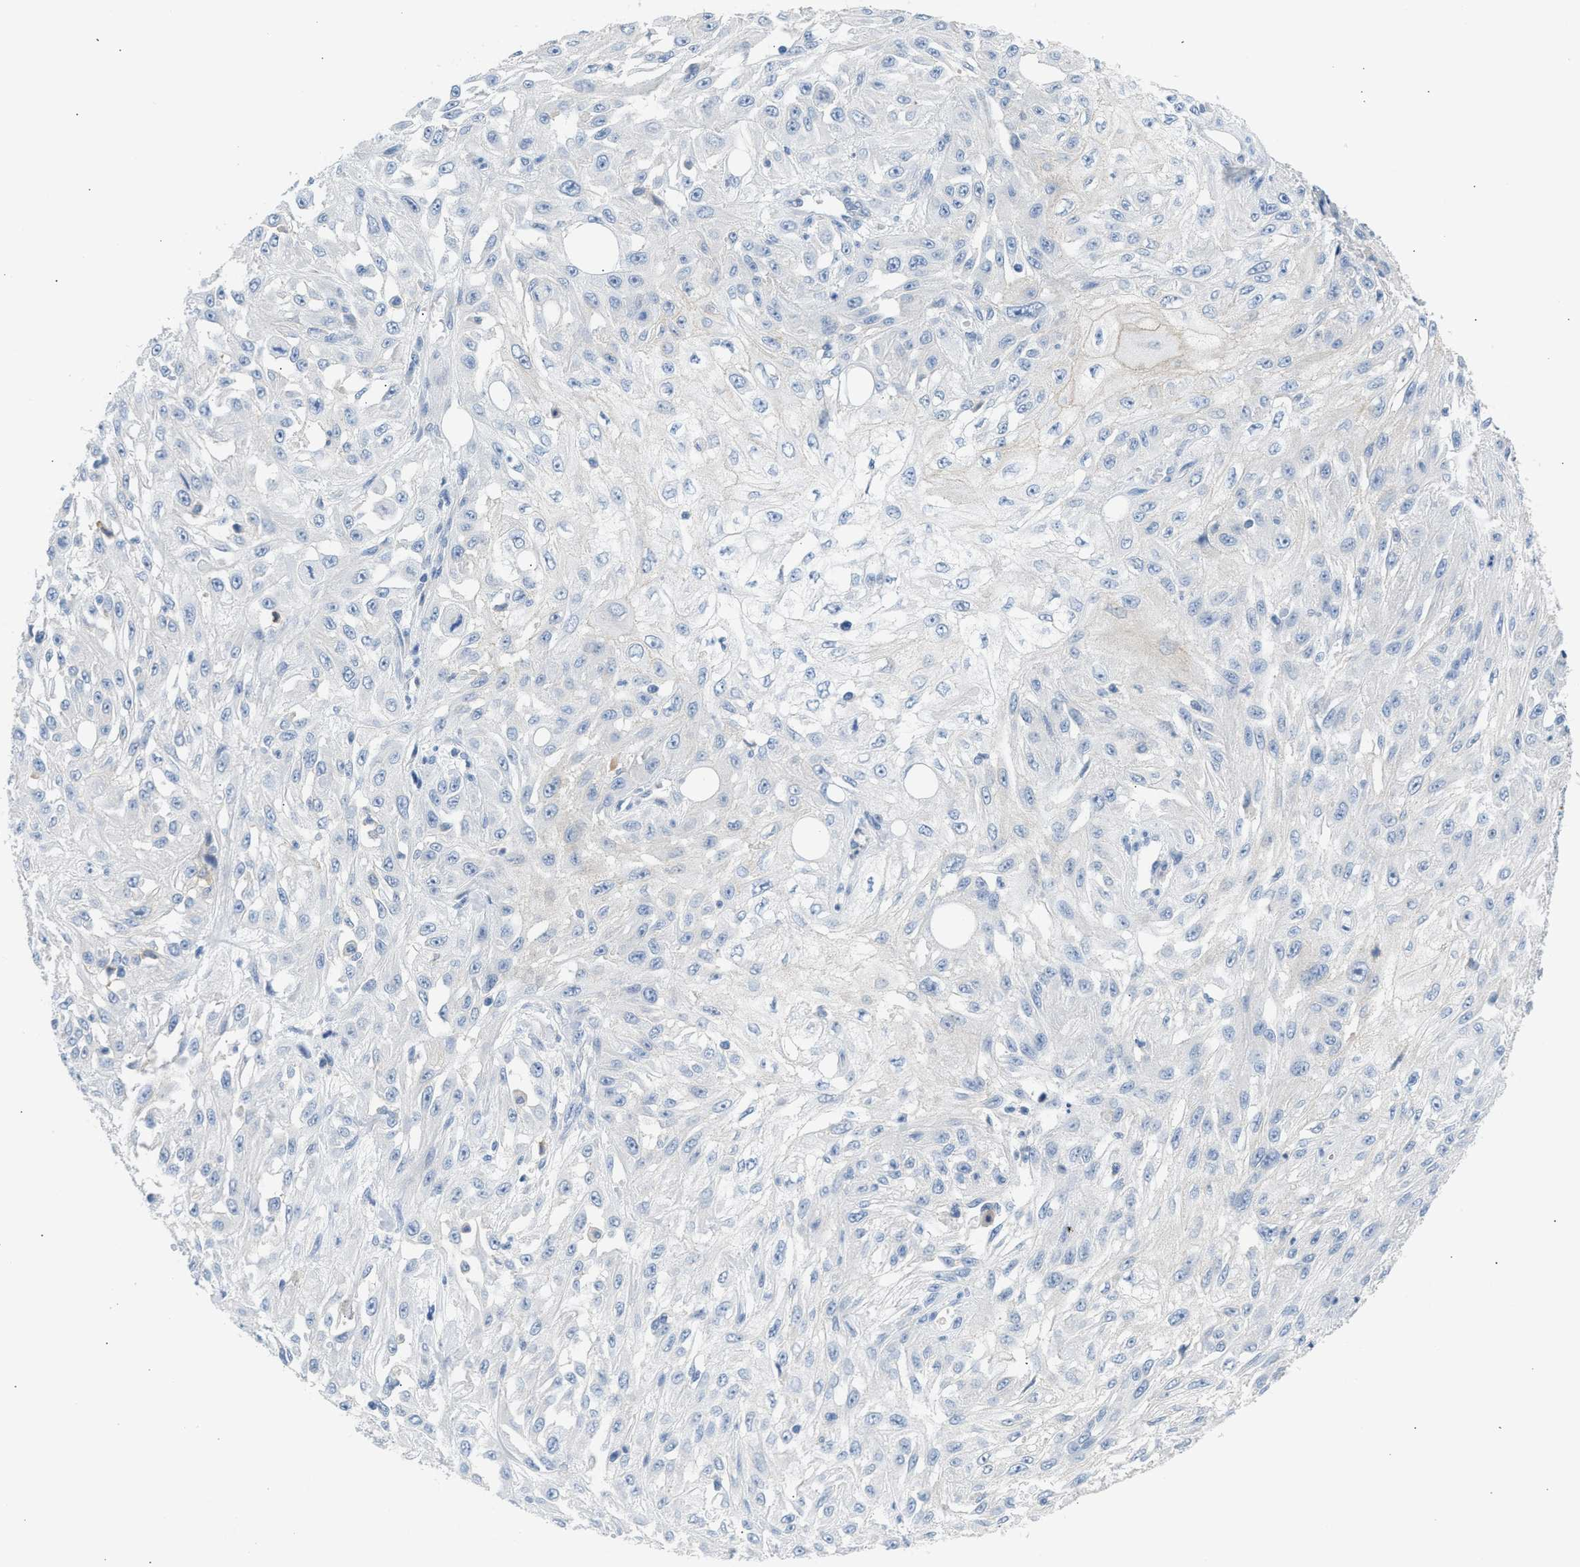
{"staining": {"intensity": "negative", "quantity": "none", "location": "none"}, "tissue": "skin cancer", "cell_type": "Tumor cells", "image_type": "cancer", "snomed": [{"axis": "morphology", "description": "Squamous cell carcinoma, NOS"}, {"axis": "morphology", "description": "Squamous cell carcinoma, metastatic, NOS"}, {"axis": "topography", "description": "Skin"}, {"axis": "topography", "description": "Lymph node"}], "caption": "Histopathology image shows no protein positivity in tumor cells of skin cancer tissue. Brightfield microscopy of IHC stained with DAB (3,3'-diaminobenzidine) (brown) and hematoxylin (blue), captured at high magnification.", "gene": "ERBB2", "patient": {"sex": "male", "age": 75}}